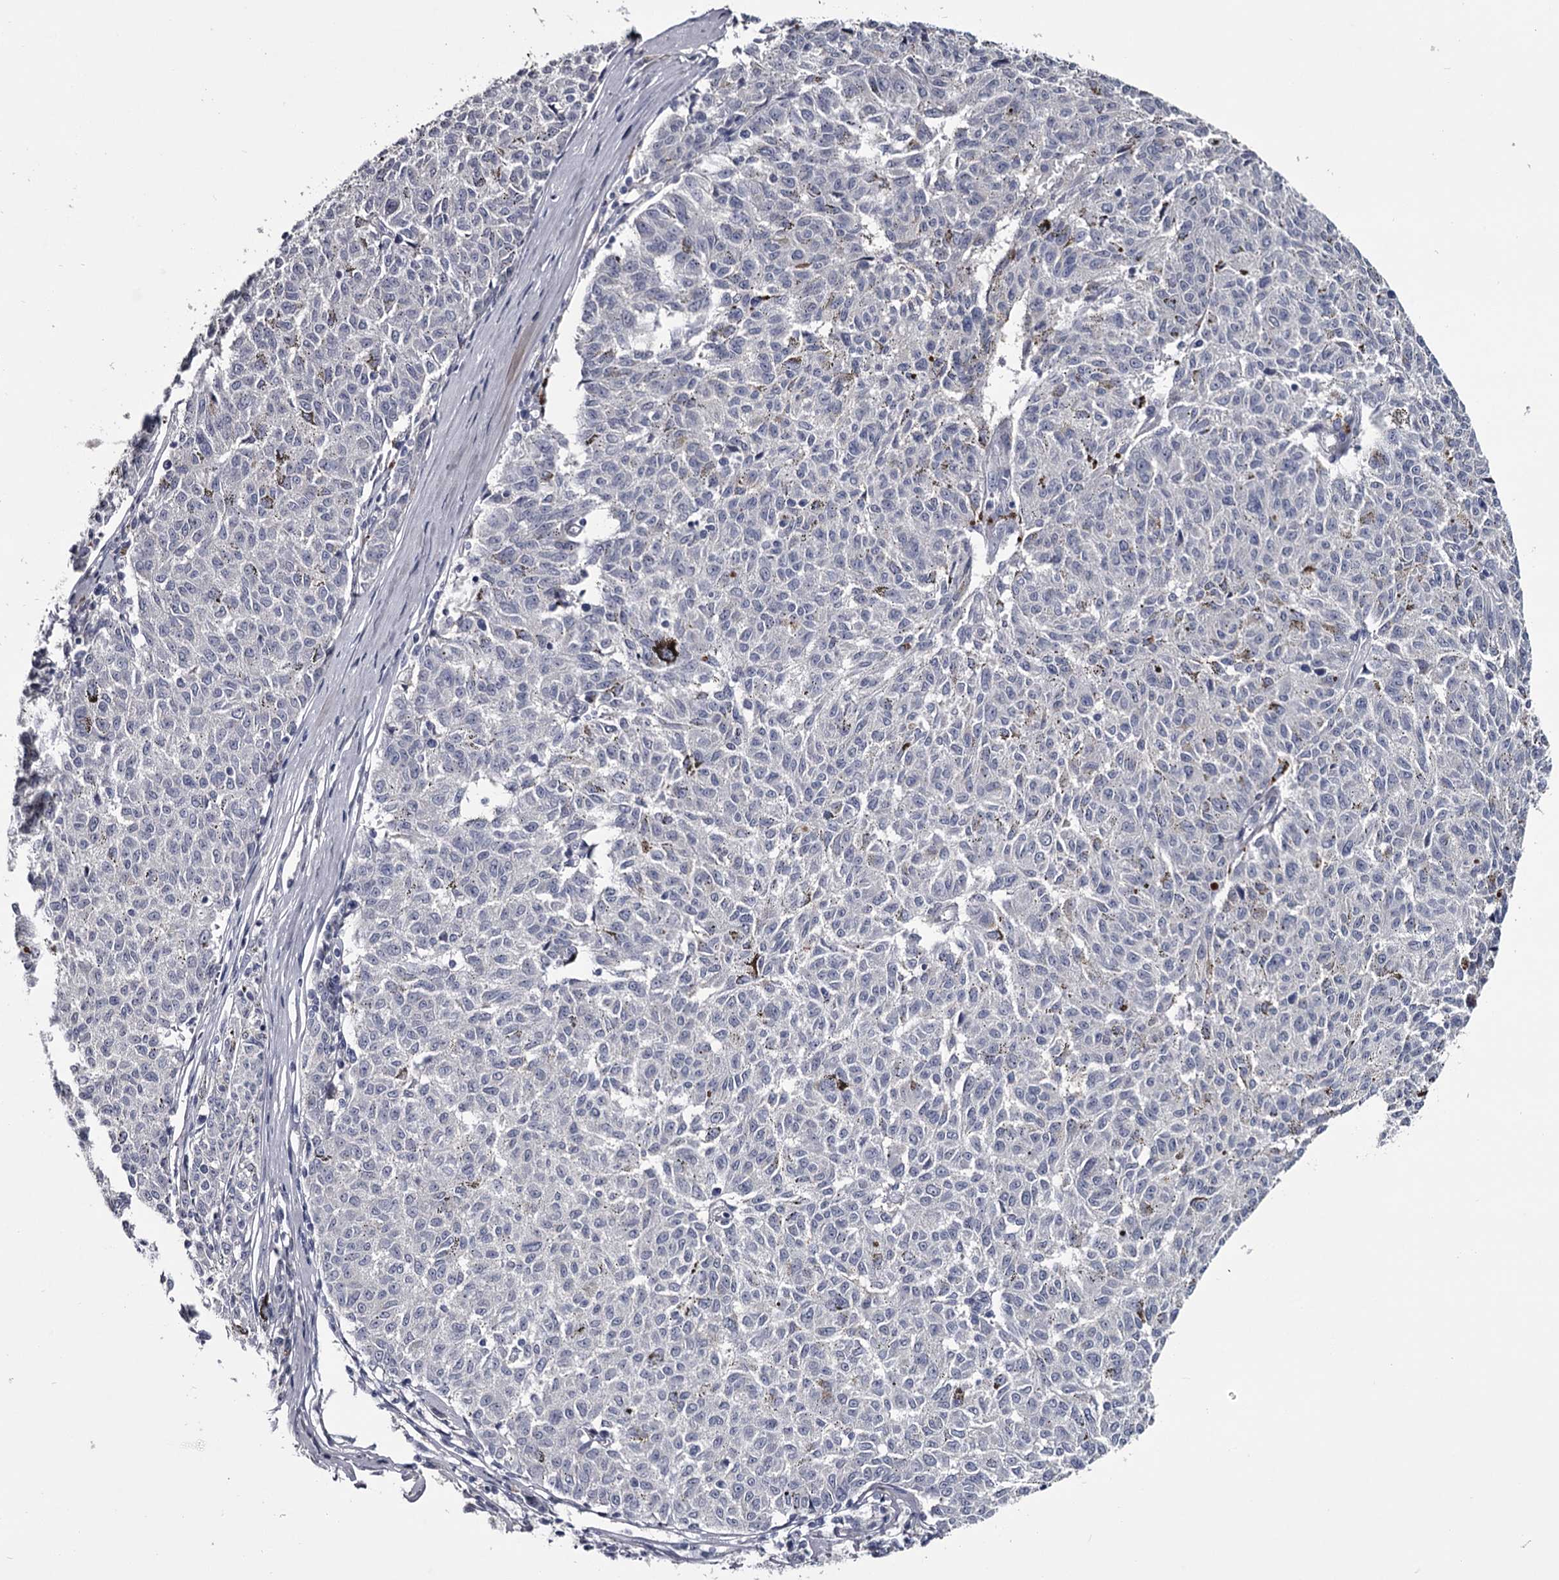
{"staining": {"intensity": "negative", "quantity": "none", "location": "none"}, "tissue": "melanoma", "cell_type": "Tumor cells", "image_type": "cancer", "snomed": [{"axis": "morphology", "description": "Malignant melanoma, NOS"}, {"axis": "topography", "description": "Skin"}], "caption": "Immunohistochemical staining of human melanoma exhibits no significant positivity in tumor cells.", "gene": "DAO", "patient": {"sex": "female", "age": 72}}